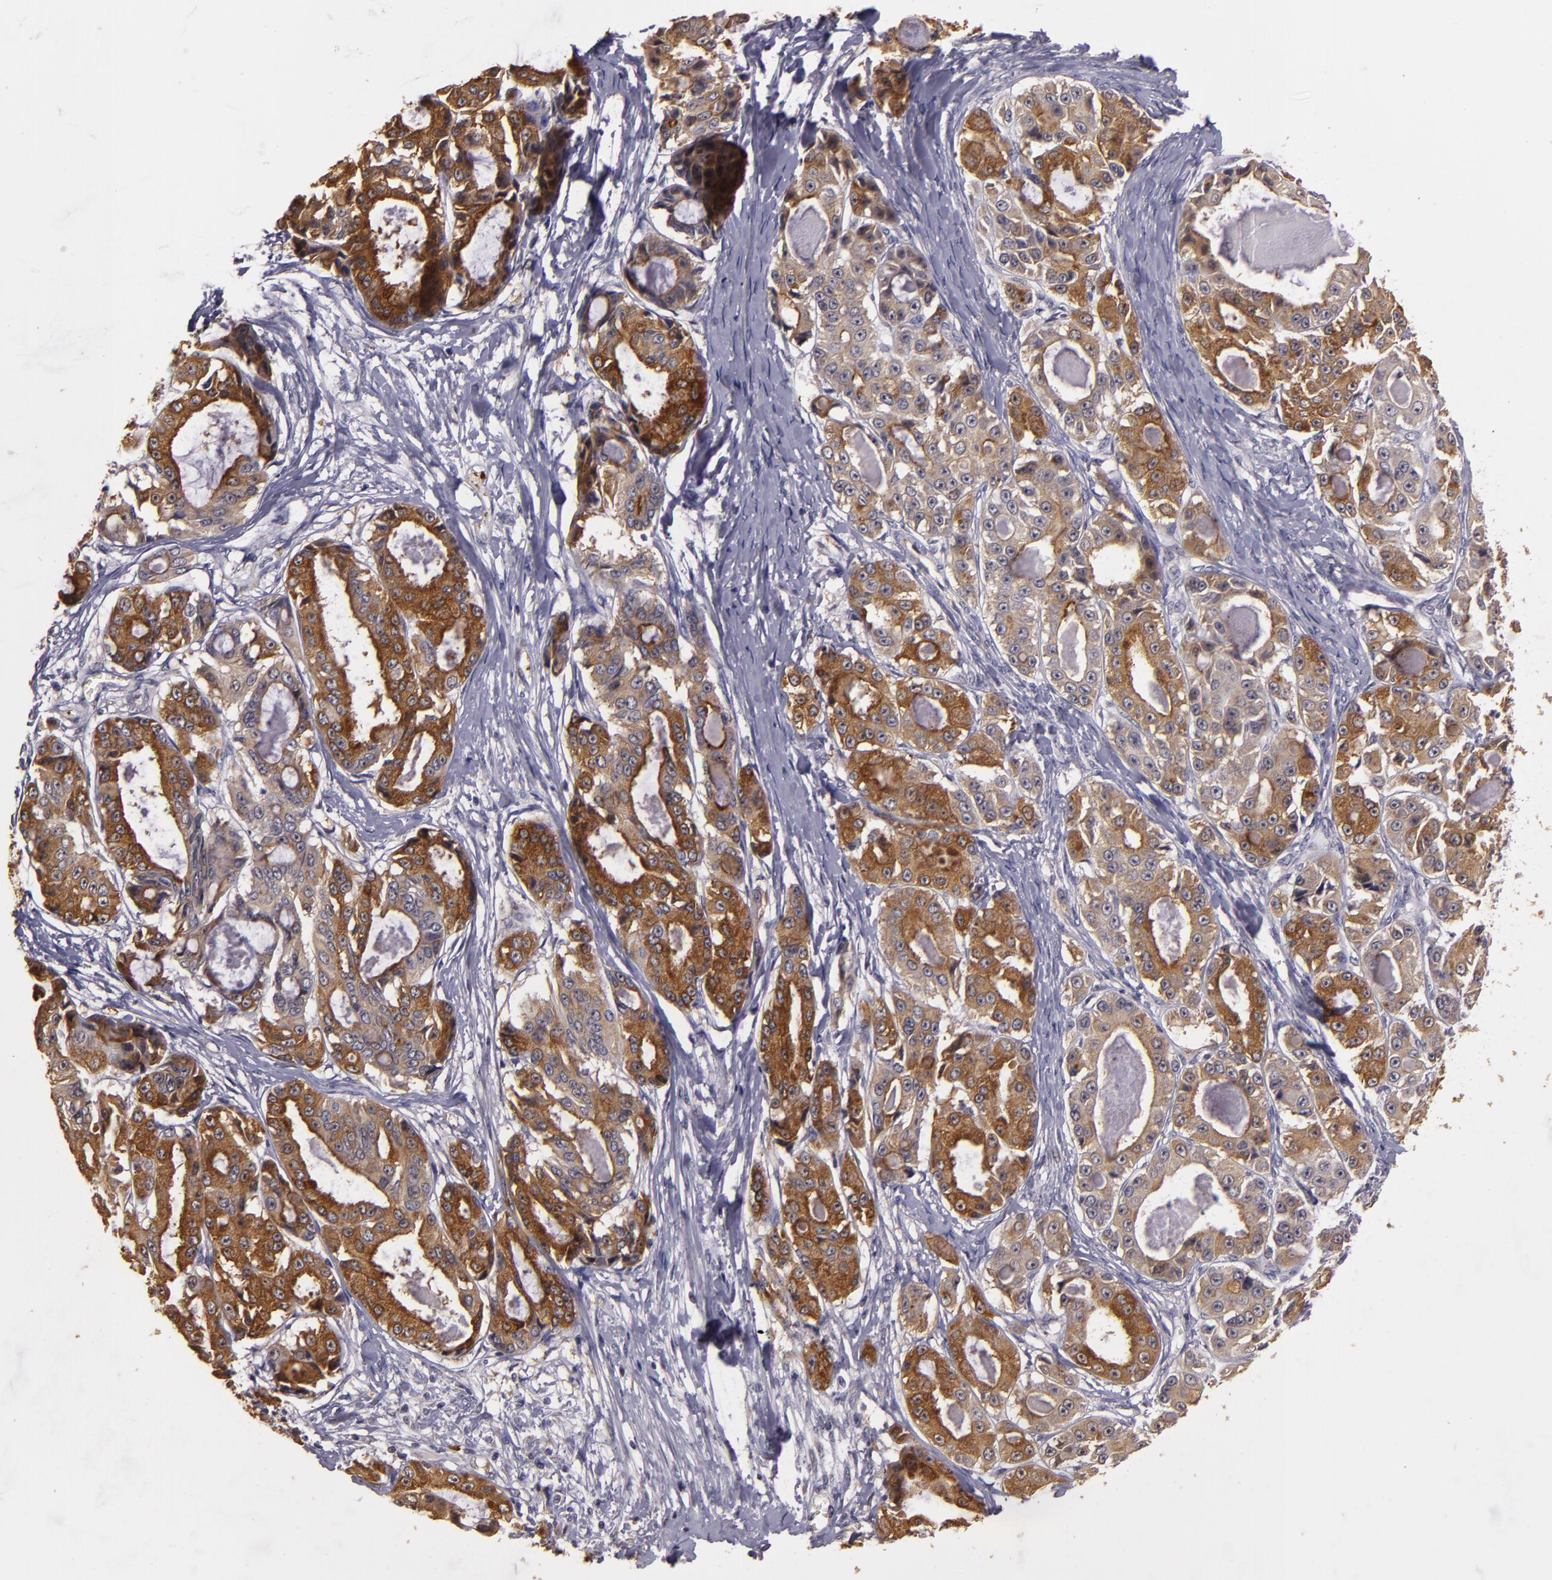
{"staining": {"intensity": "moderate", "quantity": ">75%", "location": "cytoplasmic/membranous"}, "tissue": "ovarian cancer", "cell_type": "Tumor cells", "image_type": "cancer", "snomed": [{"axis": "morphology", "description": "Carcinoma, endometroid"}, {"axis": "topography", "description": "Ovary"}], "caption": "Tumor cells demonstrate medium levels of moderate cytoplasmic/membranous expression in about >75% of cells in human ovarian cancer (endometroid carcinoma).", "gene": "SYTL4", "patient": {"sex": "female", "age": 61}}